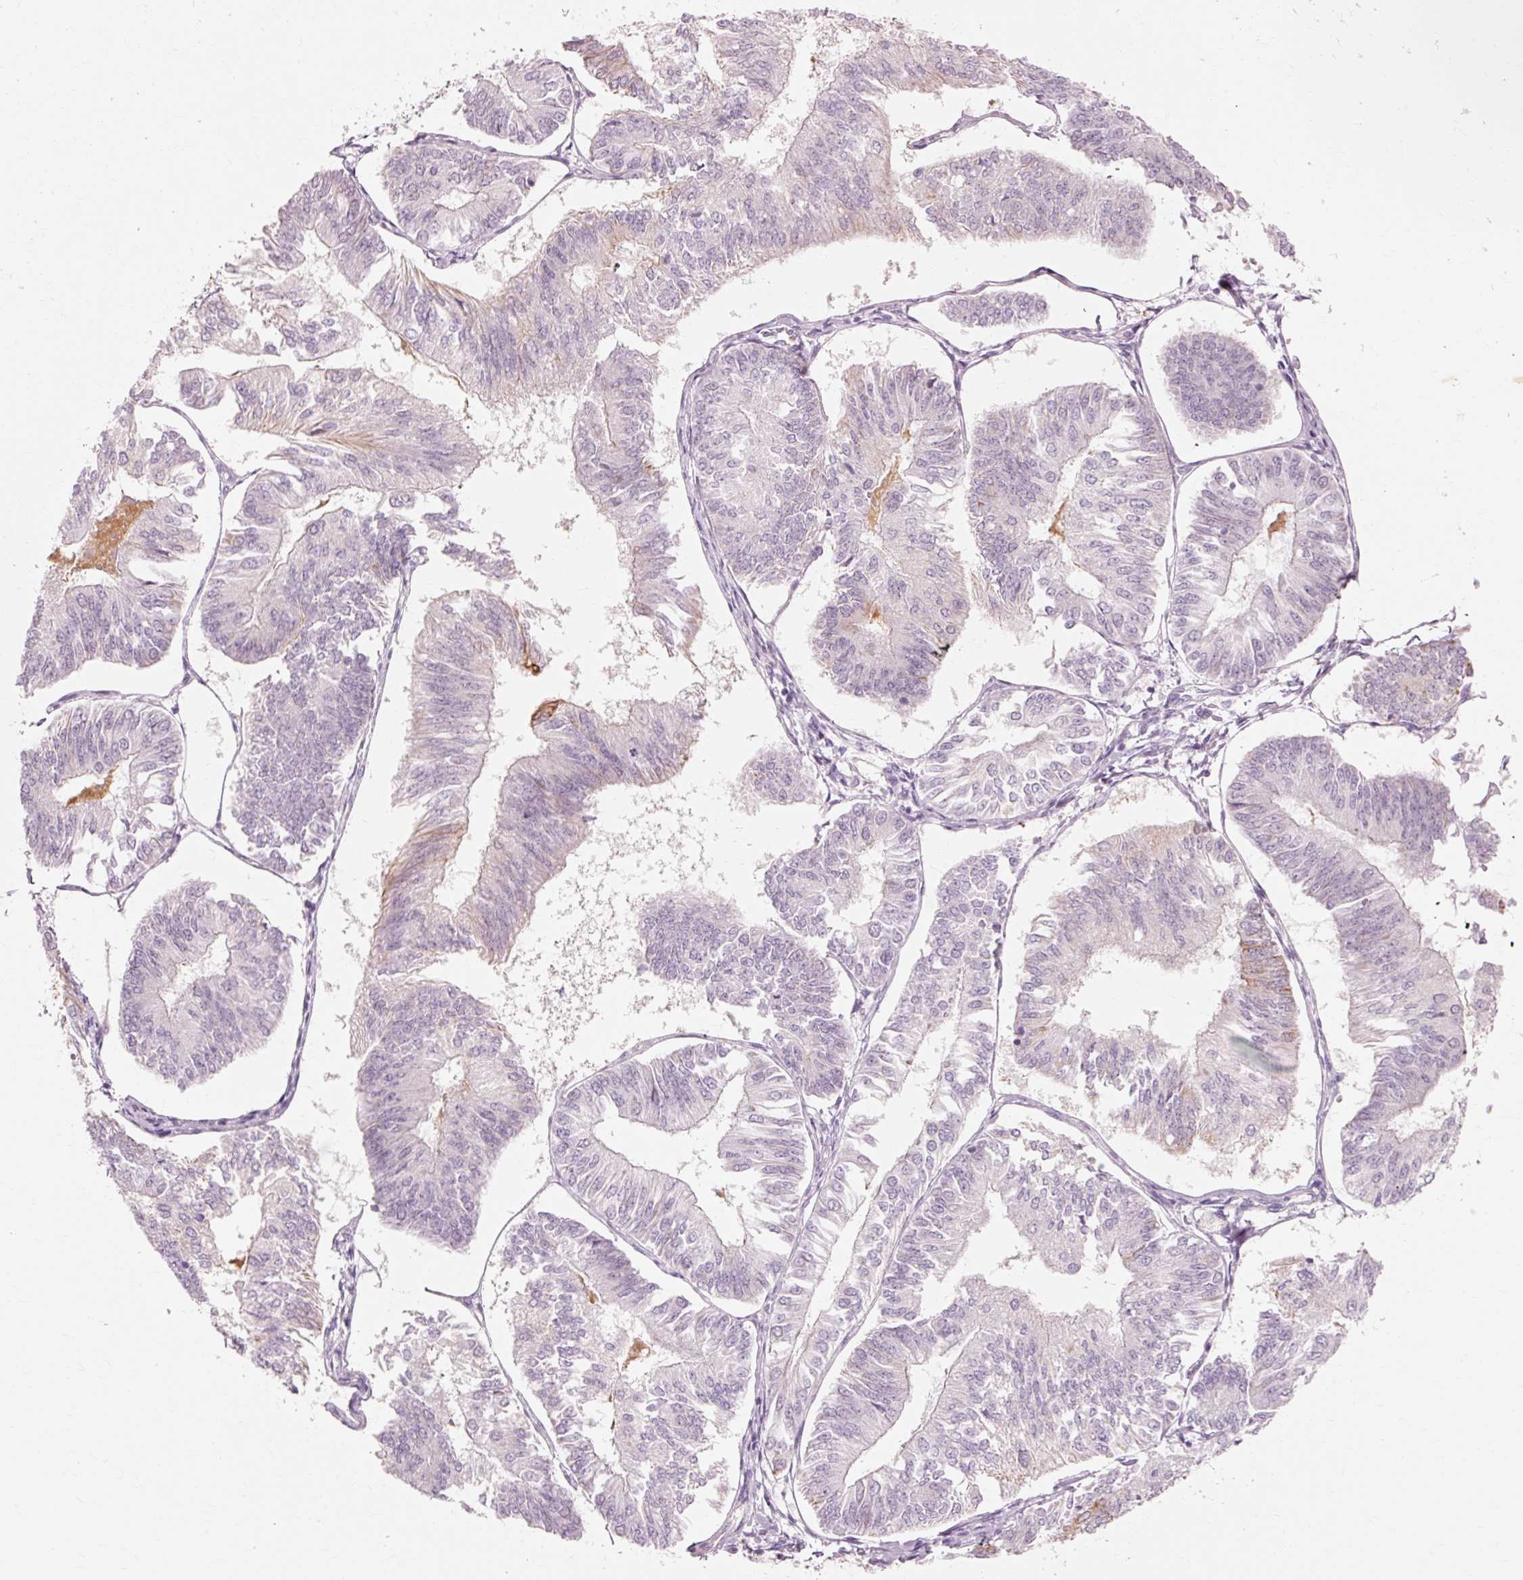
{"staining": {"intensity": "moderate", "quantity": "<25%", "location": "cytoplasmic/membranous"}, "tissue": "endometrial cancer", "cell_type": "Tumor cells", "image_type": "cancer", "snomed": [{"axis": "morphology", "description": "Adenocarcinoma, NOS"}, {"axis": "topography", "description": "Endometrium"}], "caption": "The immunohistochemical stain highlights moderate cytoplasmic/membranous staining in tumor cells of endometrial adenocarcinoma tissue.", "gene": "TRIM73", "patient": {"sex": "female", "age": 58}}